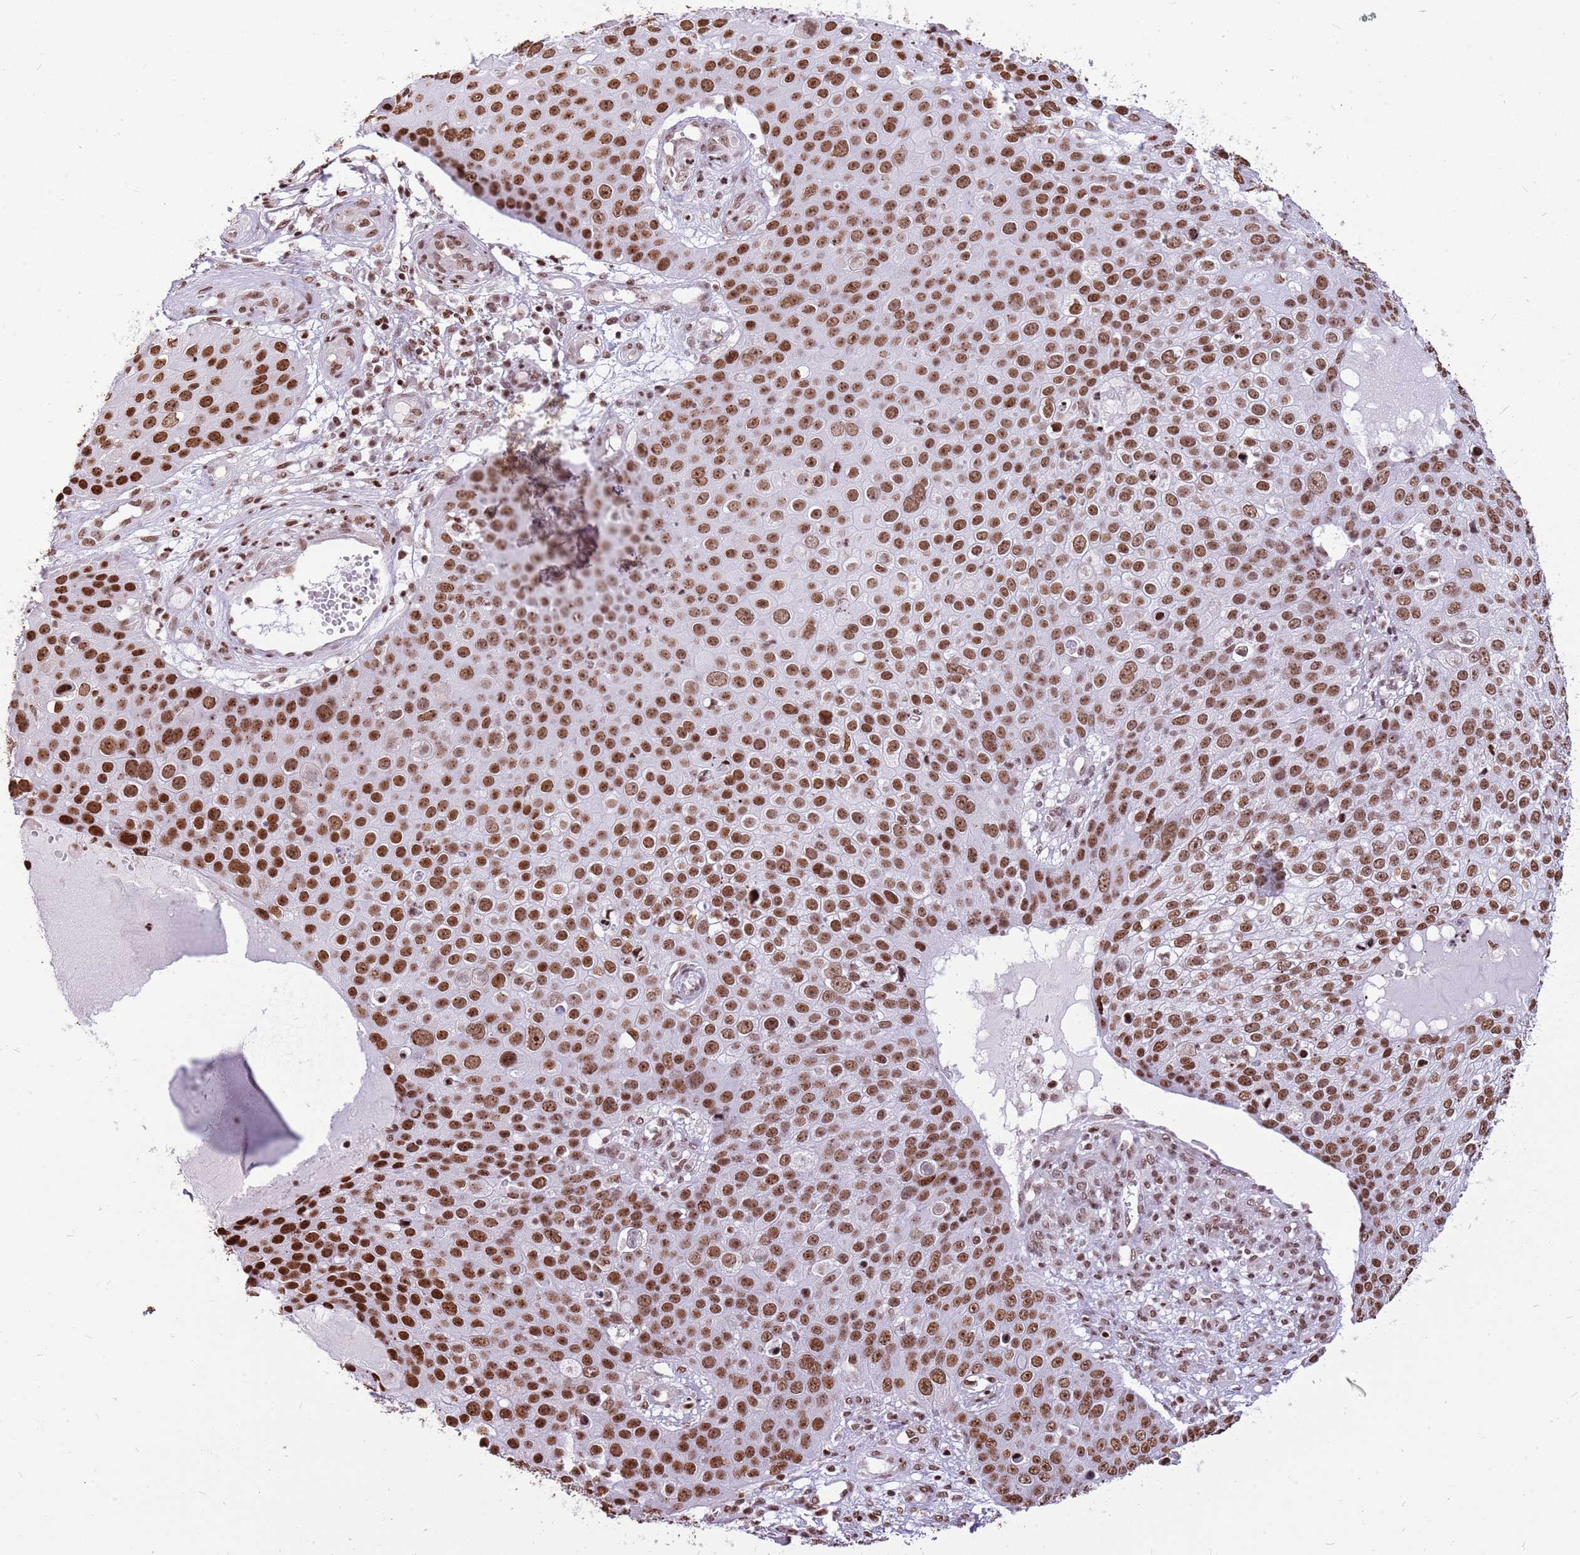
{"staining": {"intensity": "strong", "quantity": ">75%", "location": "nuclear"}, "tissue": "skin cancer", "cell_type": "Tumor cells", "image_type": "cancer", "snomed": [{"axis": "morphology", "description": "Squamous cell carcinoma, NOS"}, {"axis": "topography", "description": "Skin"}], "caption": "Immunohistochemical staining of skin cancer demonstrates high levels of strong nuclear protein positivity in about >75% of tumor cells. The staining was performed using DAB, with brown indicating positive protein expression. Nuclei are stained blue with hematoxylin.", "gene": "WASHC4", "patient": {"sex": "male", "age": 71}}